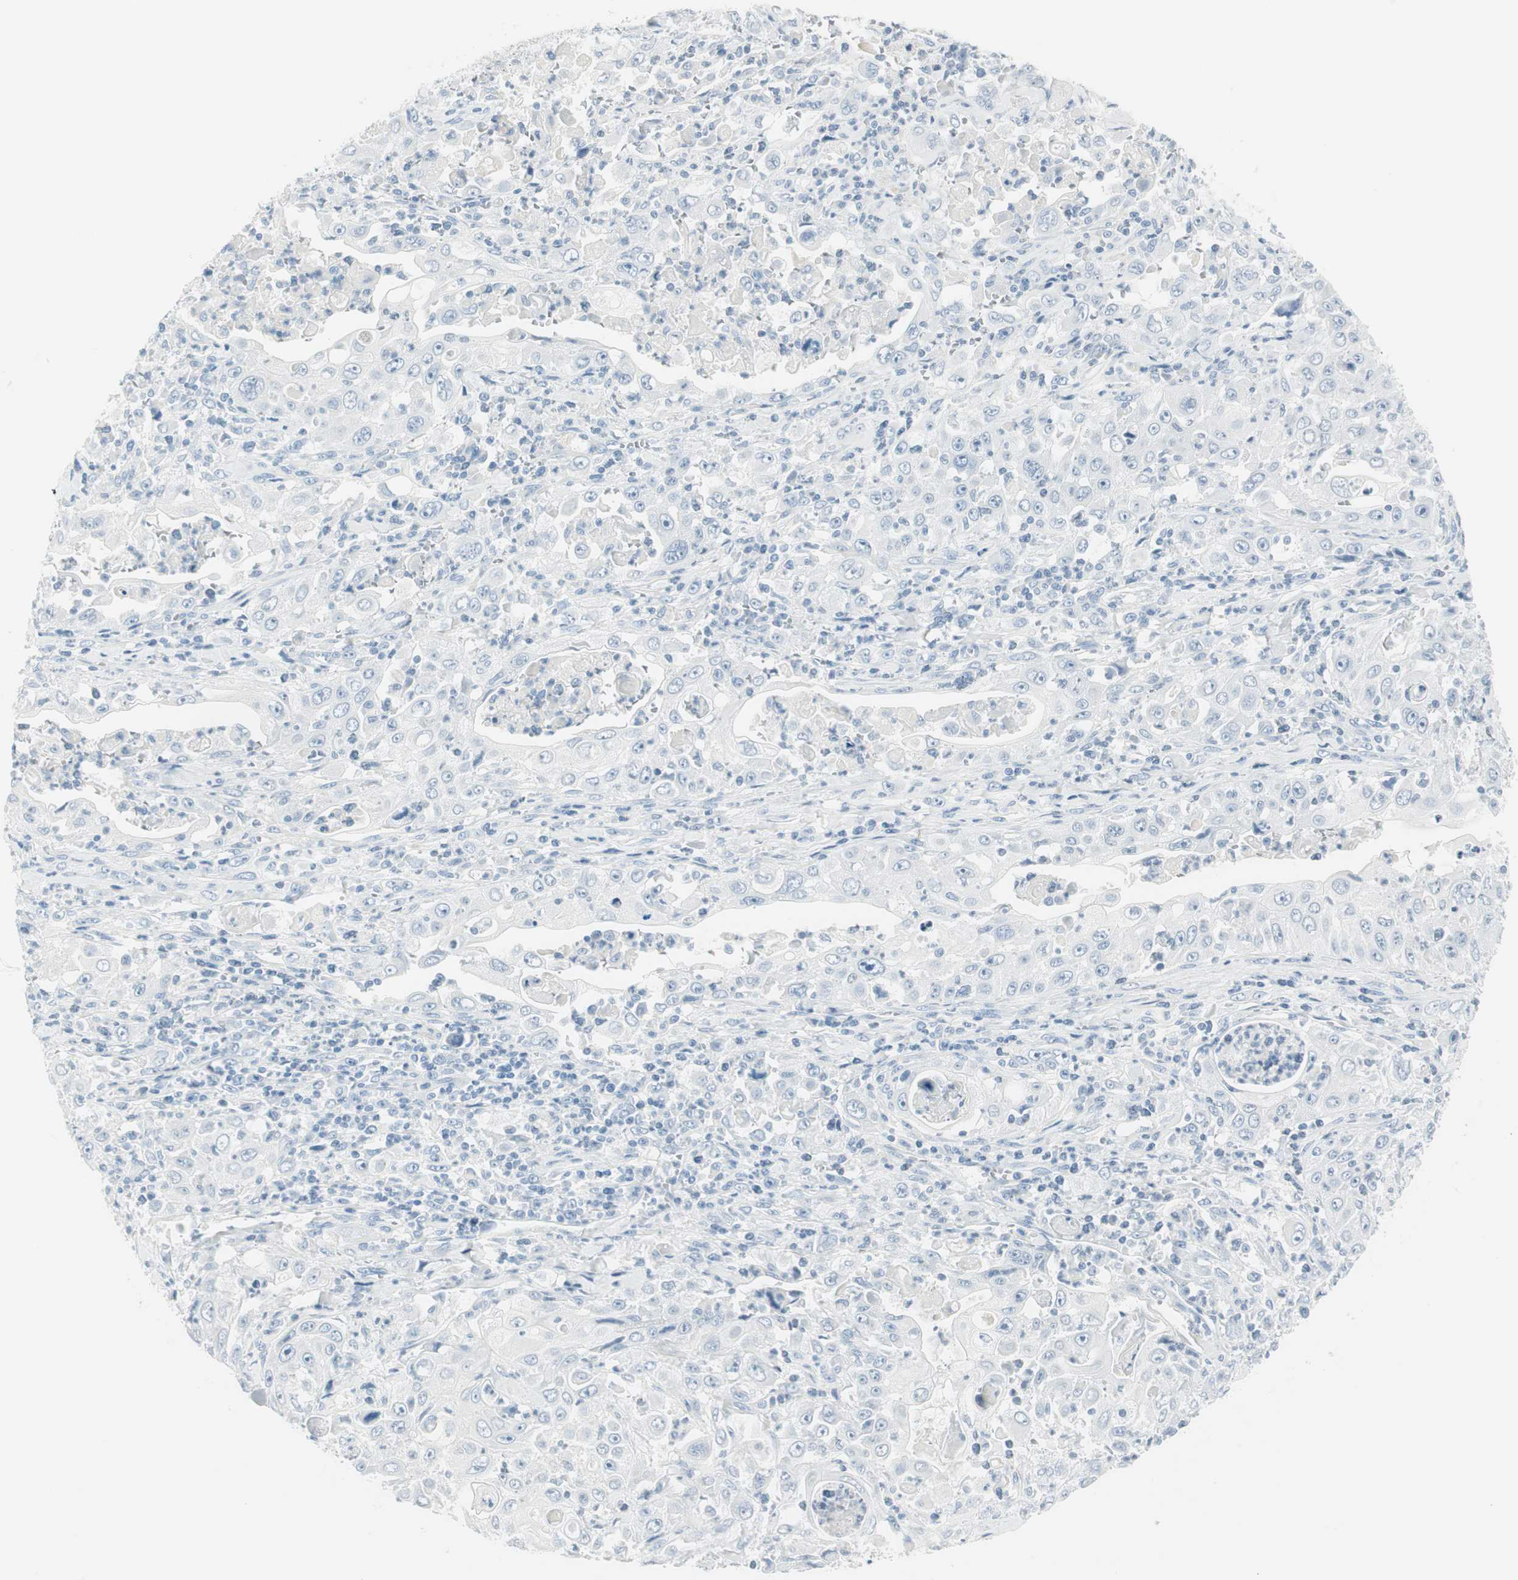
{"staining": {"intensity": "negative", "quantity": "none", "location": "none"}, "tissue": "pancreatic cancer", "cell_type": "Tumor cells", "image_type": "cancer", "snomed": [{"axis": "morphology", "description": "Adenocarcinoma, NOS"}, {"axis": "topography", "description": "Pancreas"}], "caption": "Immunohistochemical staining of human pancreatic cancer exhibits no significant positivity in tumor cells.", "gene": "ITLN2", "patient": {"sex": "male", "age": 70}}